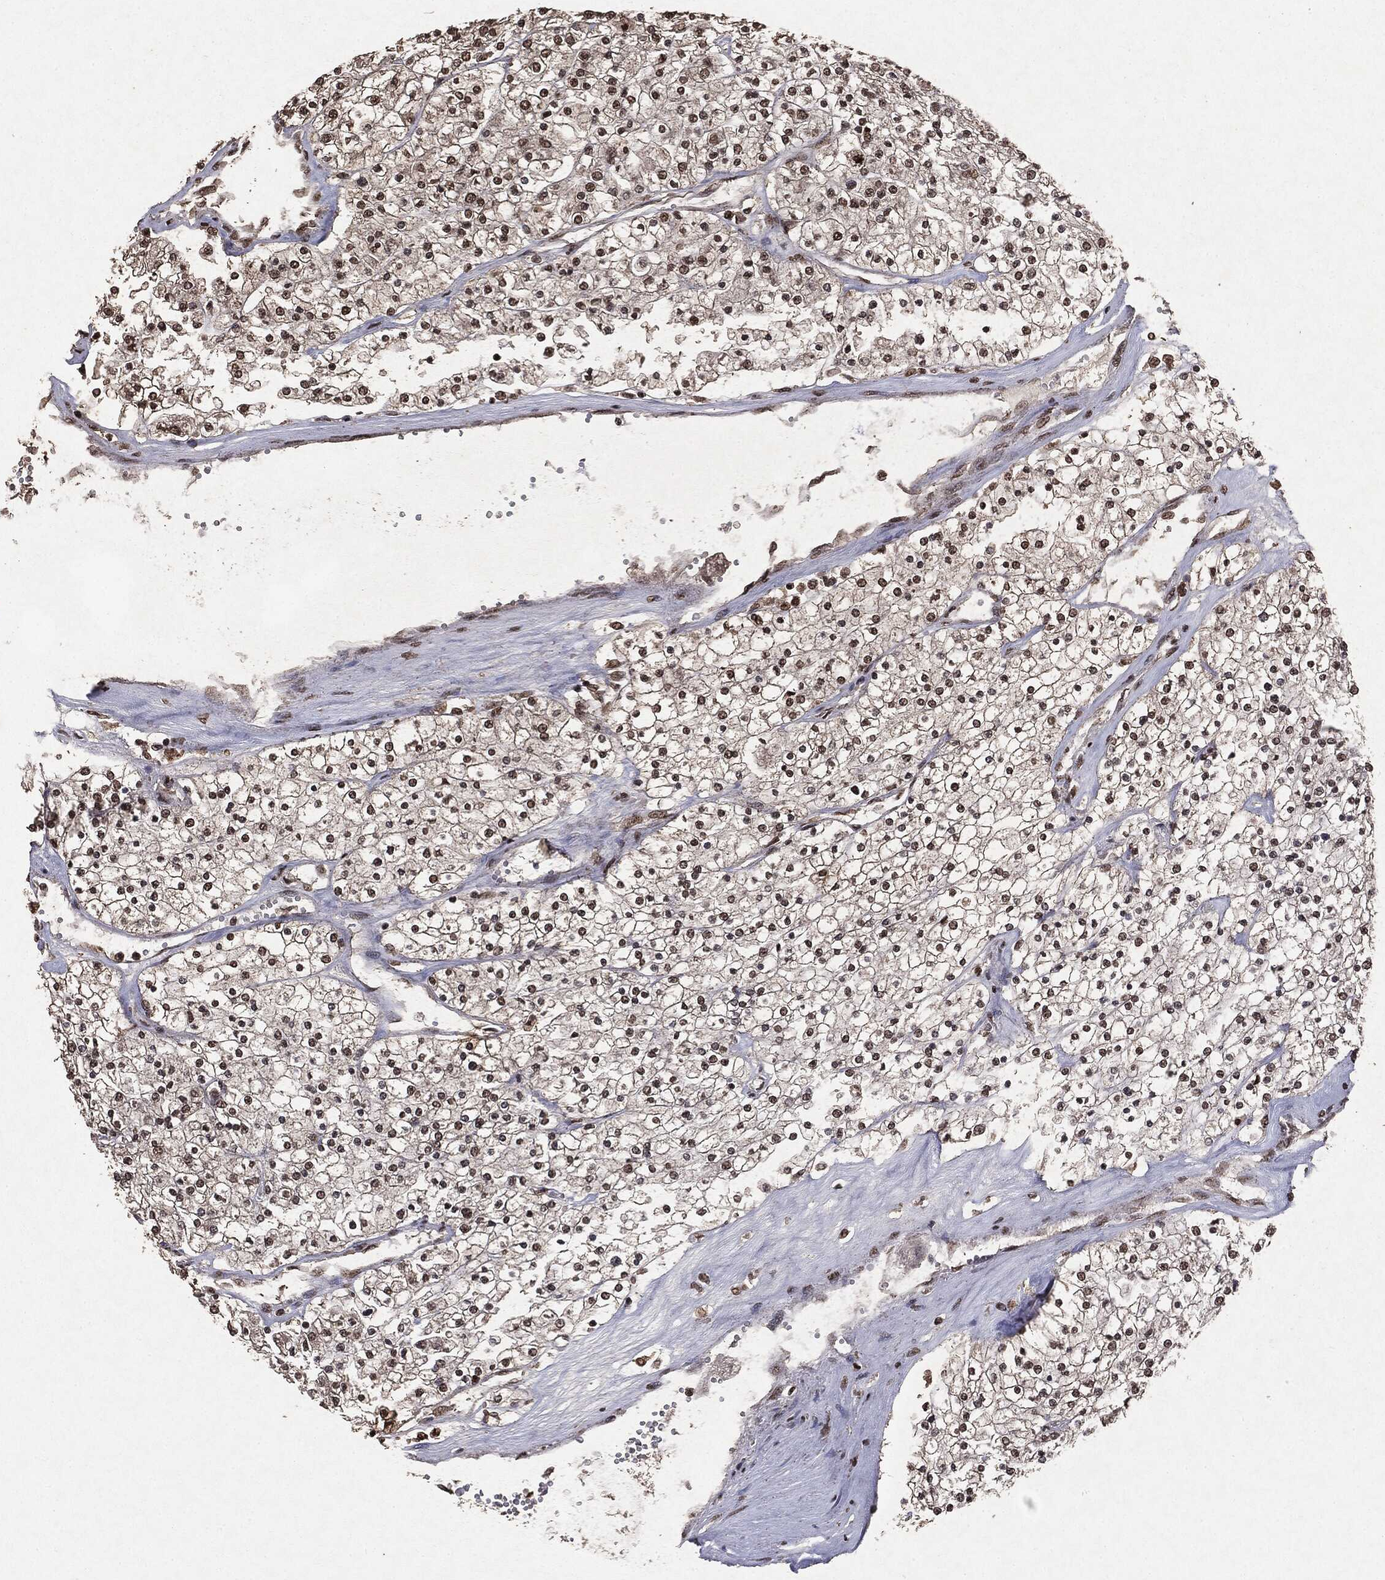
{"staining": {"intensity": "moderate", "quantity": "<25%", "location": "nuclear"}, "tissue": "renal cancer", "cell_type": "Tumor cells", "image_type": "cancer", "snomed": [{"axis": "morphology", "description": "Adenocarcinoma, NOS"}, {"axis": "topography", "description": "Kidney"}], "caption": "Renal cancer tissue demonstrates moderate nuclear staining in approximately <25% of tumor cells, visualized by immunohistochemistry.", "gene": "RAD18", "patient": {"sex": "male", "age": 80}}